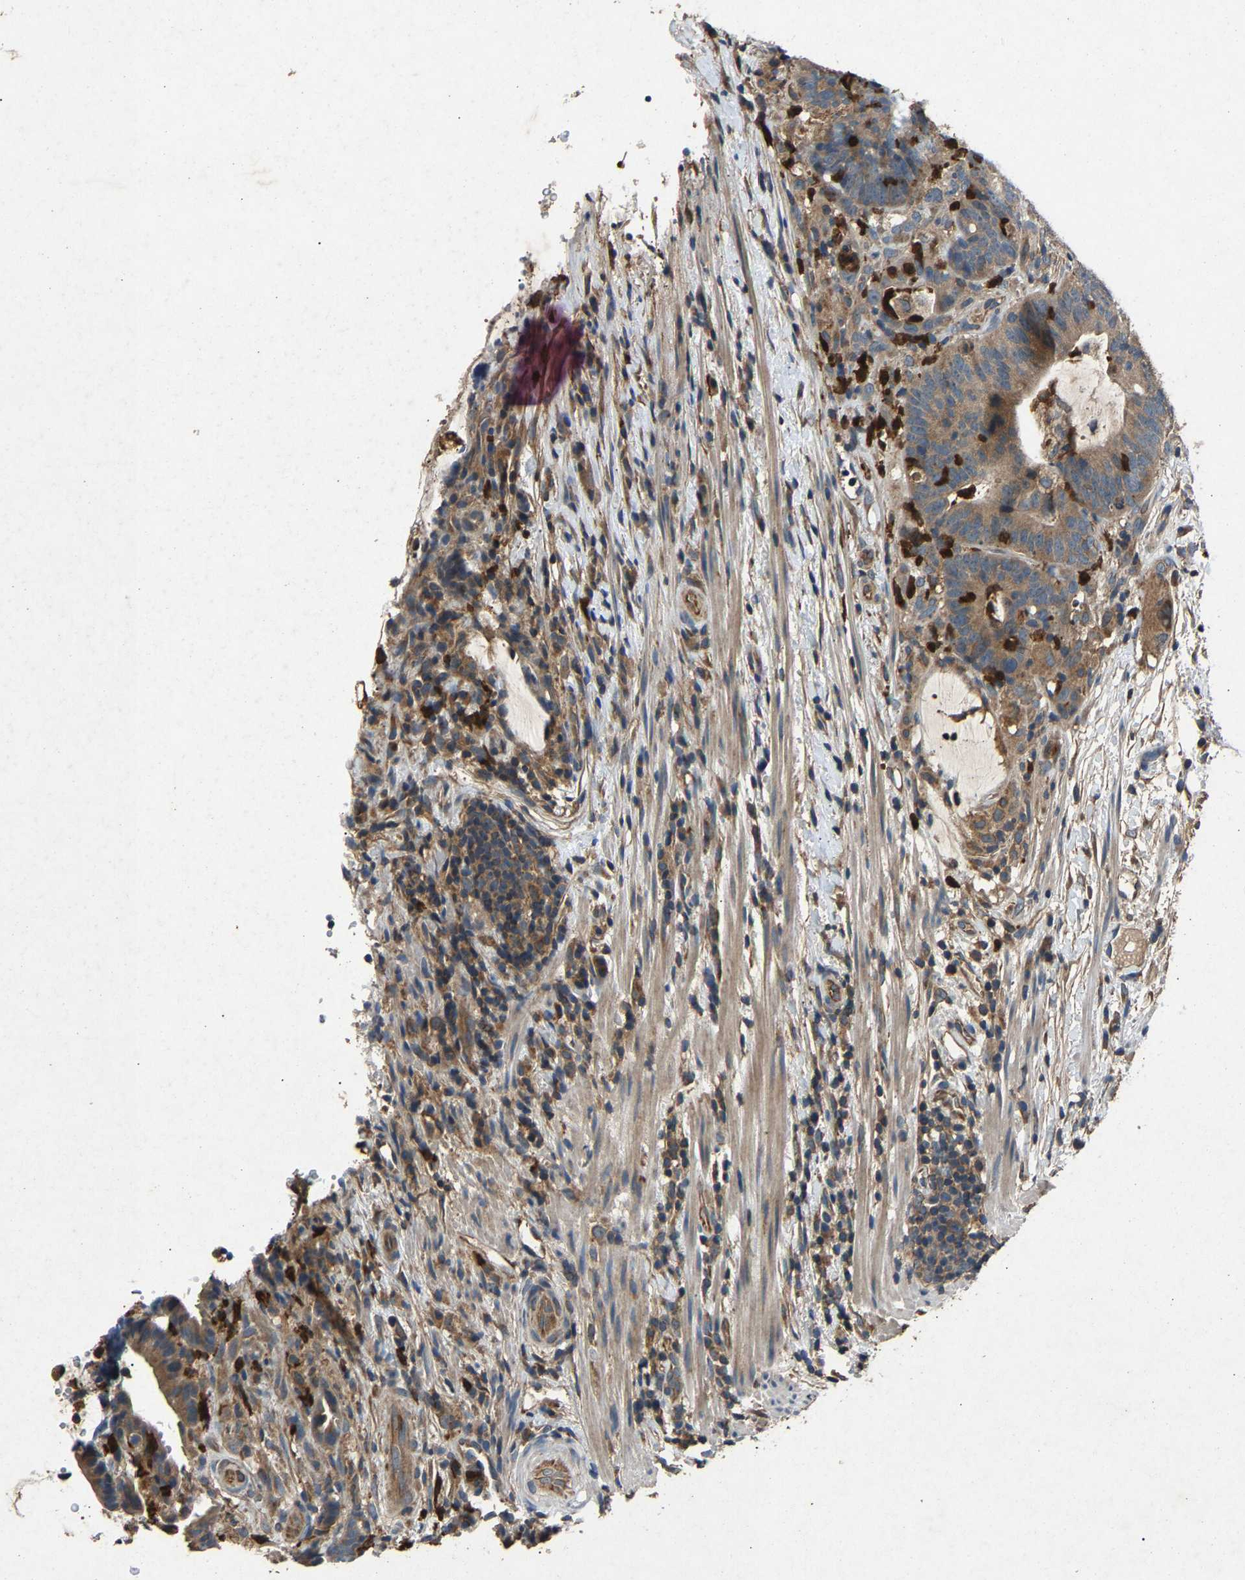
{"staining": {"intensity": "weak", "quantity": ">75%", "location": "cytoplasmic/membranous"}, "tissue": "colorectal cancer", "cell_type": "Tumor cells", "image_type": "cancer", "snomed": [{"axis": "morphology", "description": "Adenocarcinoma, NOS"}, {"axis": "topography", "description": "Colon"}], "caption": "This photomicrograph displays immunohistochemistry staining of human adenocarcinoma (colorectal), with low weak cytoplasmic/membranous expression in about >75% of tumor cells.", "gene": "PPID", "patient": {"sex": "female", "age": 66}}